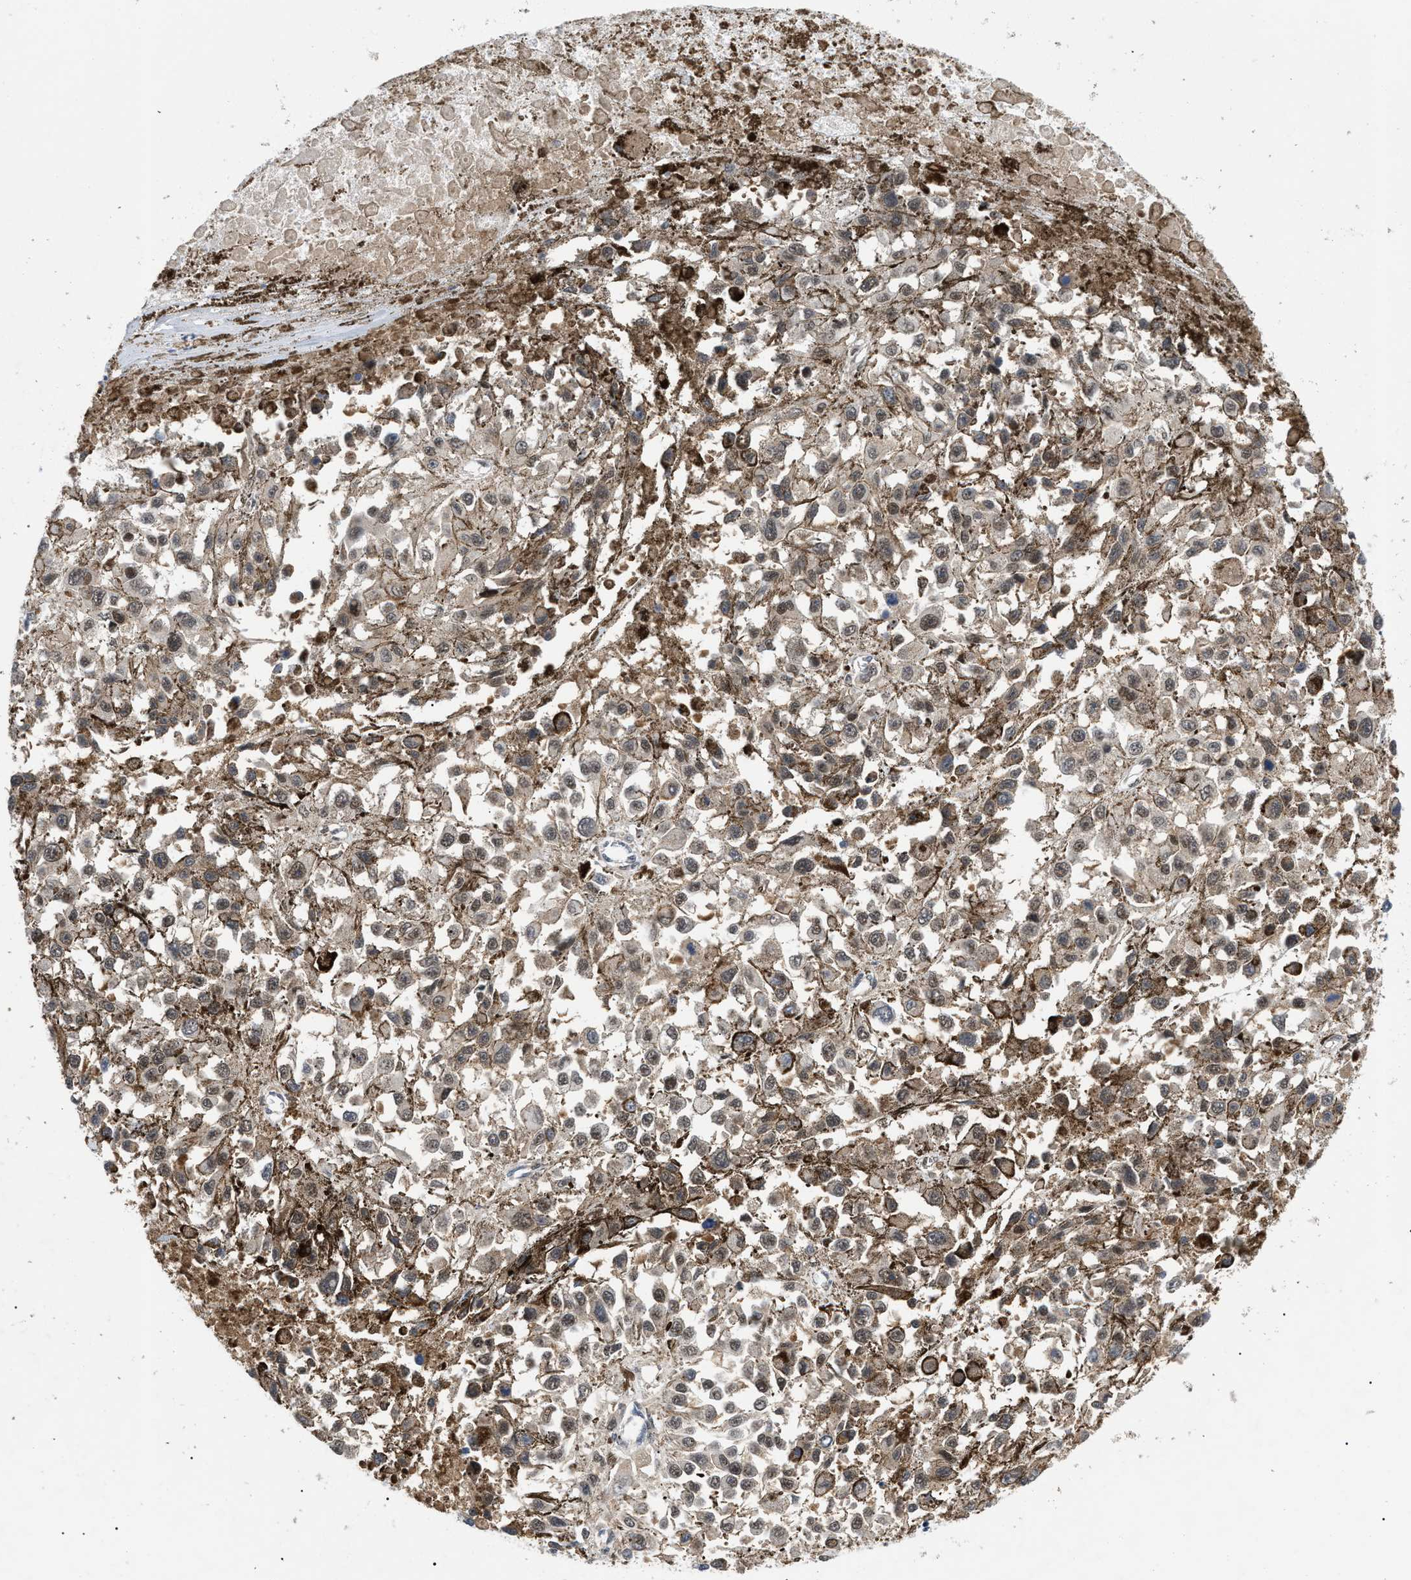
{"staining": {"intensity": "weak", "quantity": ">75%", "location": "cytoplasmic/membranous,nuclear"}, "tissue": "melanoma", "cell_type": "Tumor cells", "image_type": "cancer", "snomed": [{"axis": "morphology", "description": "Malignant melanoma, Metastatic site"}, {"axis": "topography", "description": "Lymph node"}], "caption": "High-power microscopy captured an immunohistochemistry (IHC) photomicrograph of malignant melanoma (metastatic site), revealing weak cytoplasmic/membranous and nuclear positivity in about >75% of tumor cells.", "gene": "GARRE1", "patient": {"sex": "male", "age": 59}}